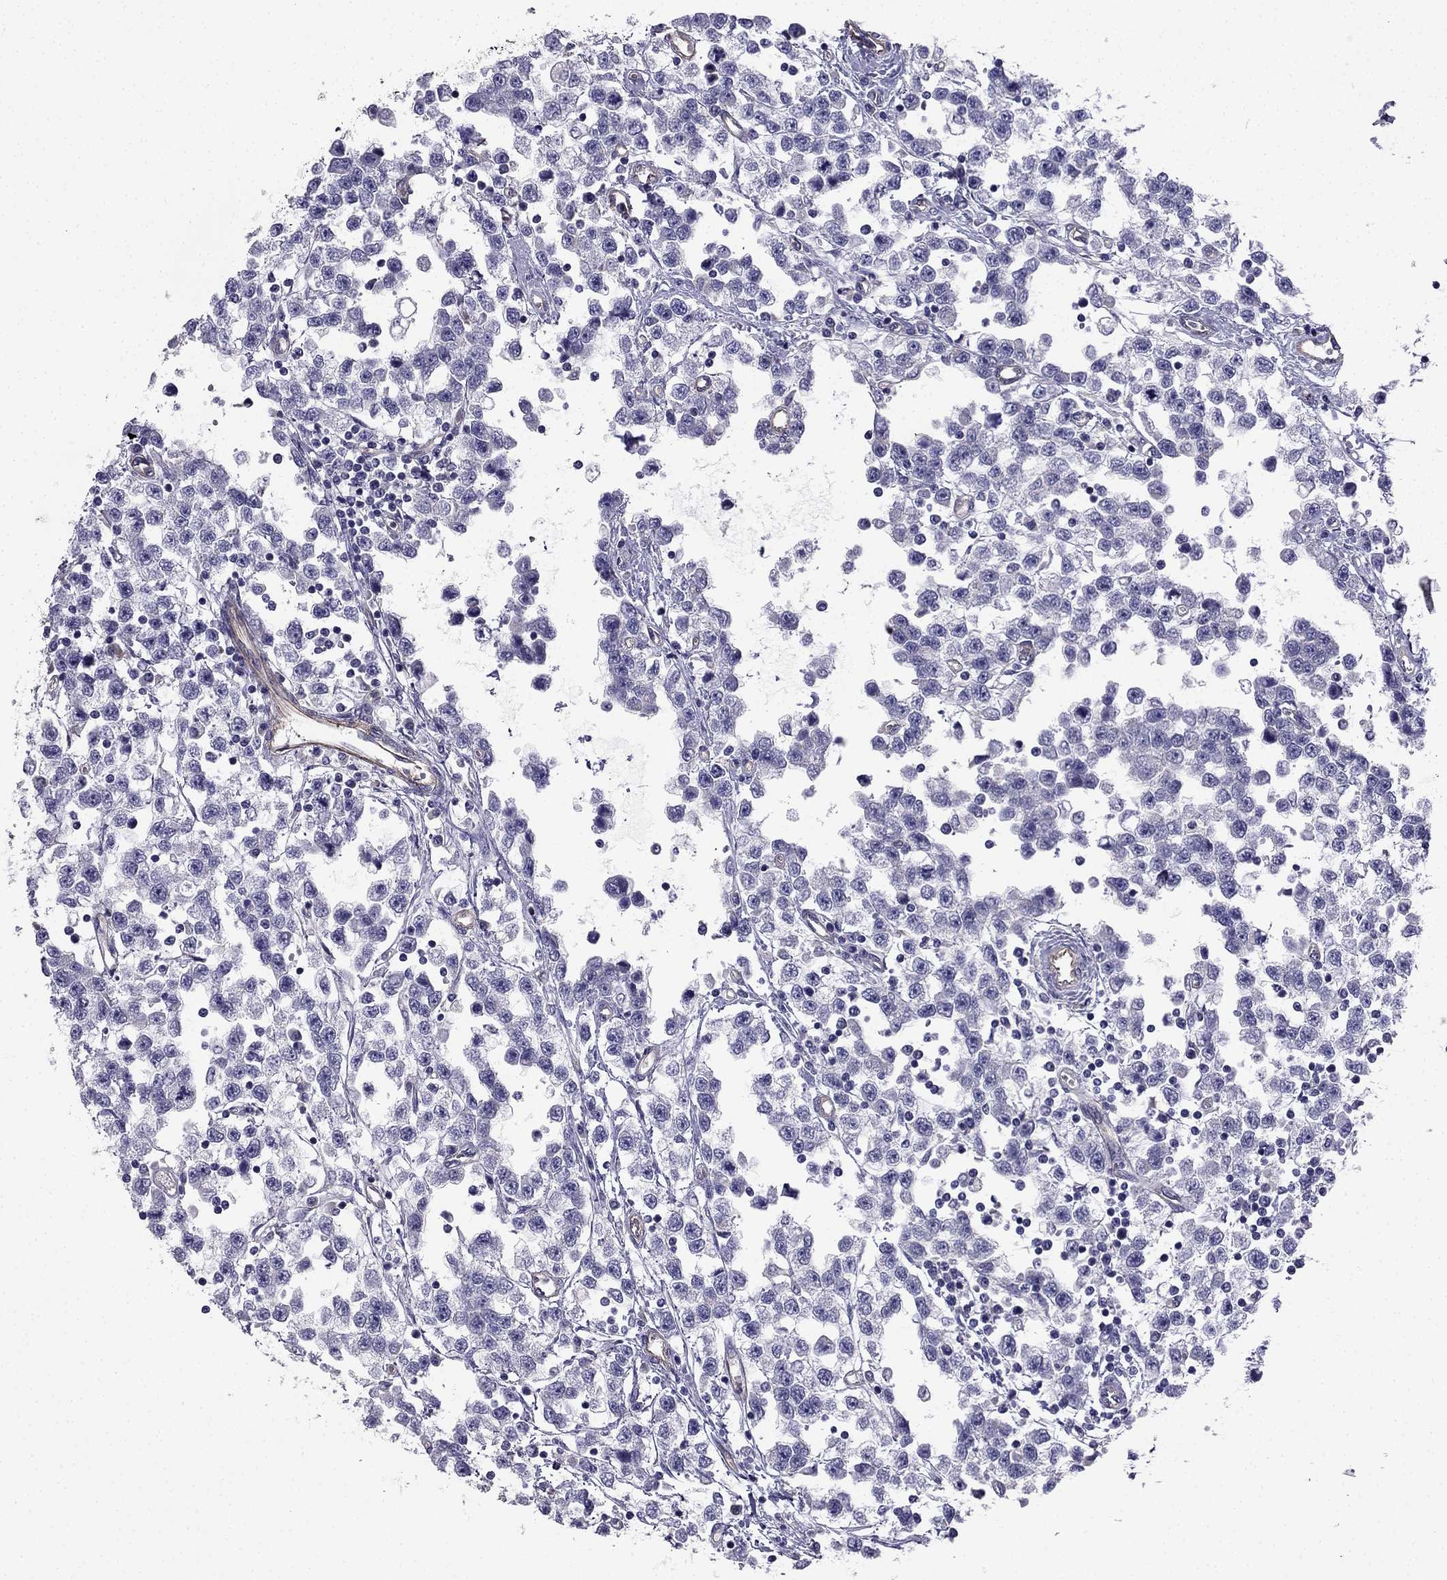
{"staining": {"intensity": "negative", "quantity": "none", "location": "none"}, "tissue": "testis cancer", "cell_type": "Tumor cells", "image_type": "cancer", "snomed": [{"axis": "morphology", "description": "Seminoma, NOS"}, {"axis": "topography", "description": "Testis"}], "caption": "DAB immunohistochemical staining of testis cancer (seminoma) reveals no significant staining in tumor cells. (IHC, brightfield microscopy, high magnification).", "gene": "ENOX1", "patient": {"sex": "male", "age": 34}}